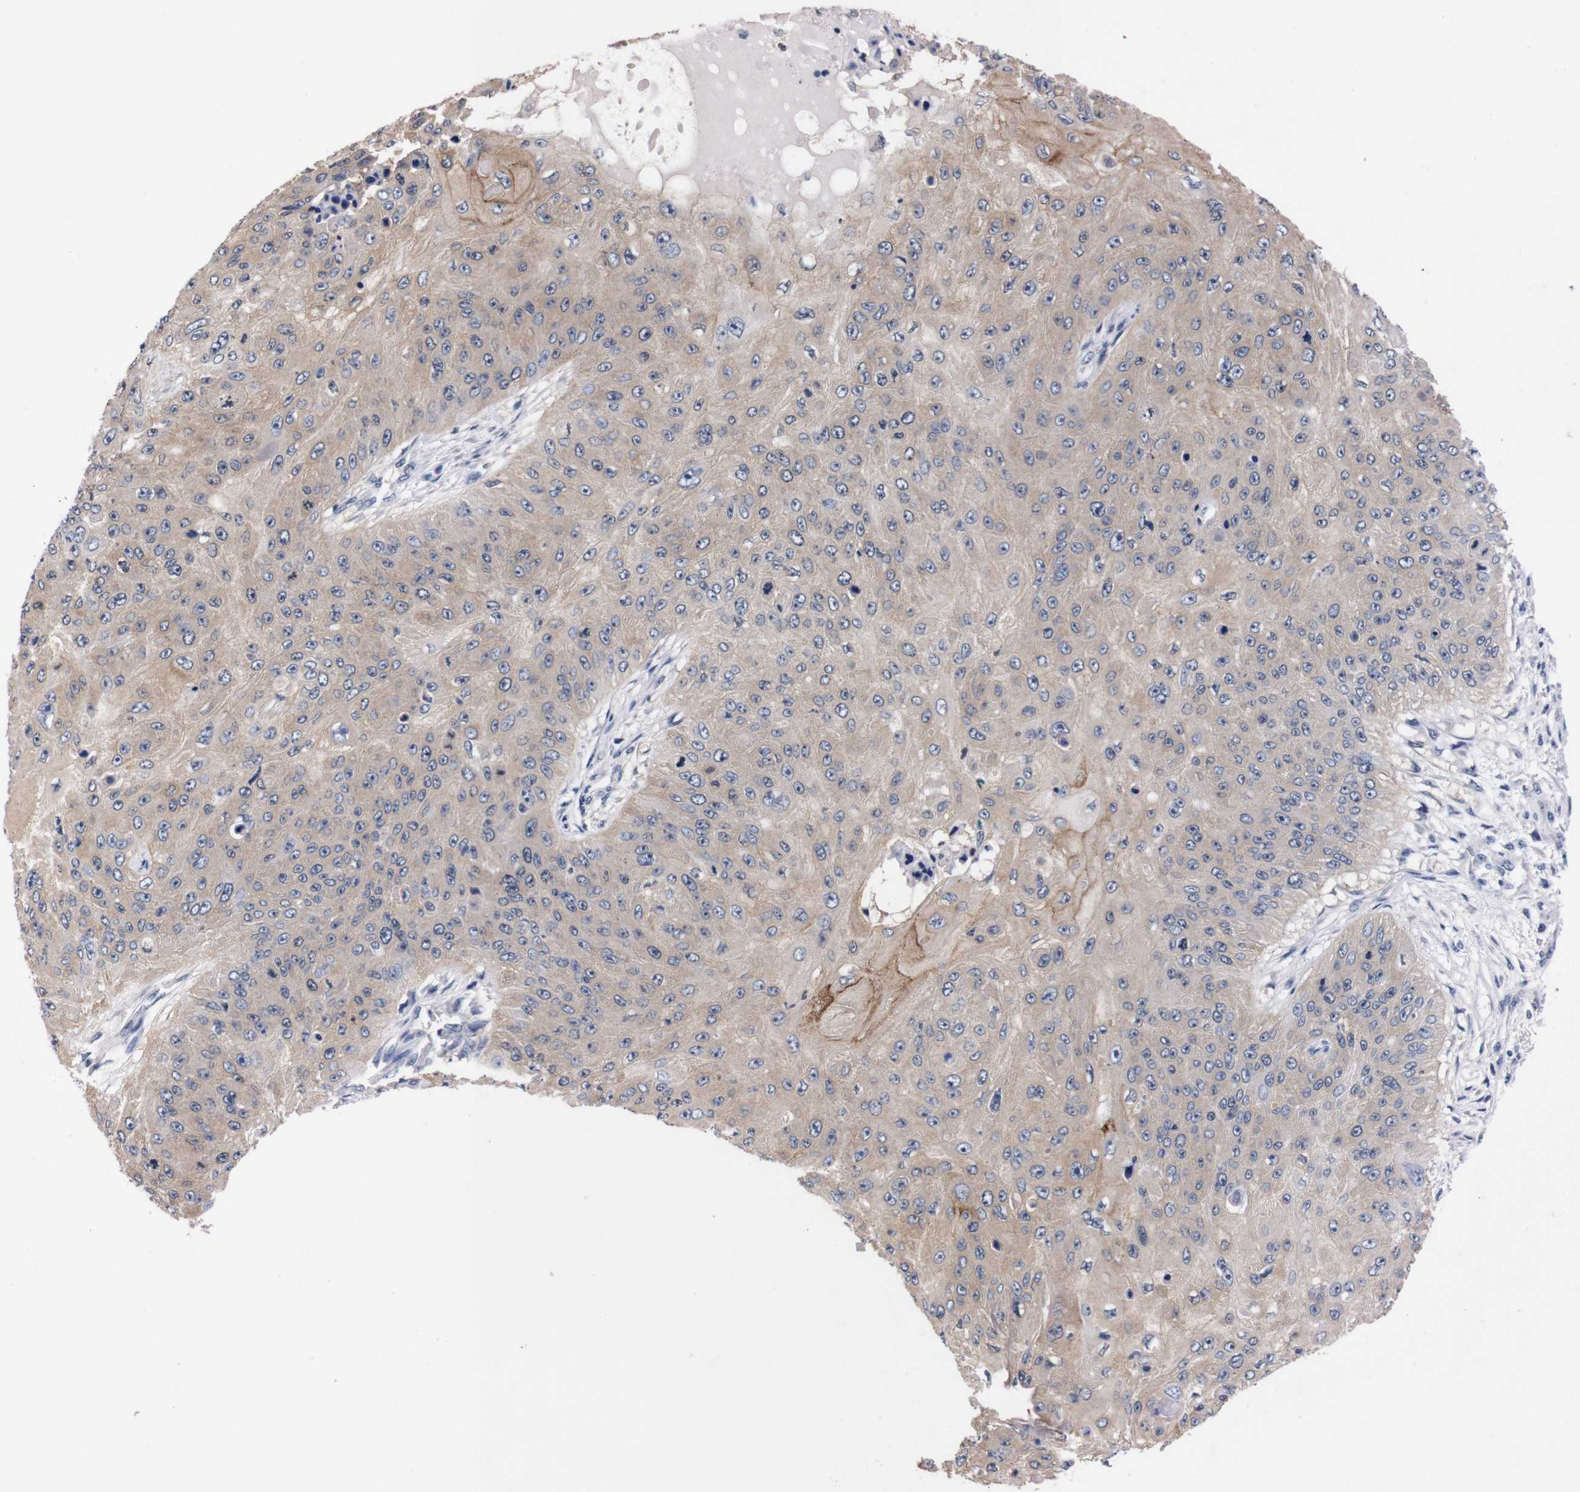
{"staining": {"intensity": "weak", "quantity": ">75%", "location": "cytoplasmic/membranous"}, "tissue": "skin cancer", "cell_type": "Tumor cells", "image_type": "cancer", "snomed": [{"axis": "morphology", "description": "Squamous cell carcinoma, NOS"}, {"axis": "topography", "description": "Skin"}], "caption": "Weak cytoplasmic/membranous staining for a protein is appreciated in about >75% of tumor cells of squamous cell carcinoma (skin) using IHC.", "gene": "TNFRSF21", "patient": {"sex": "female", "age": 80}}